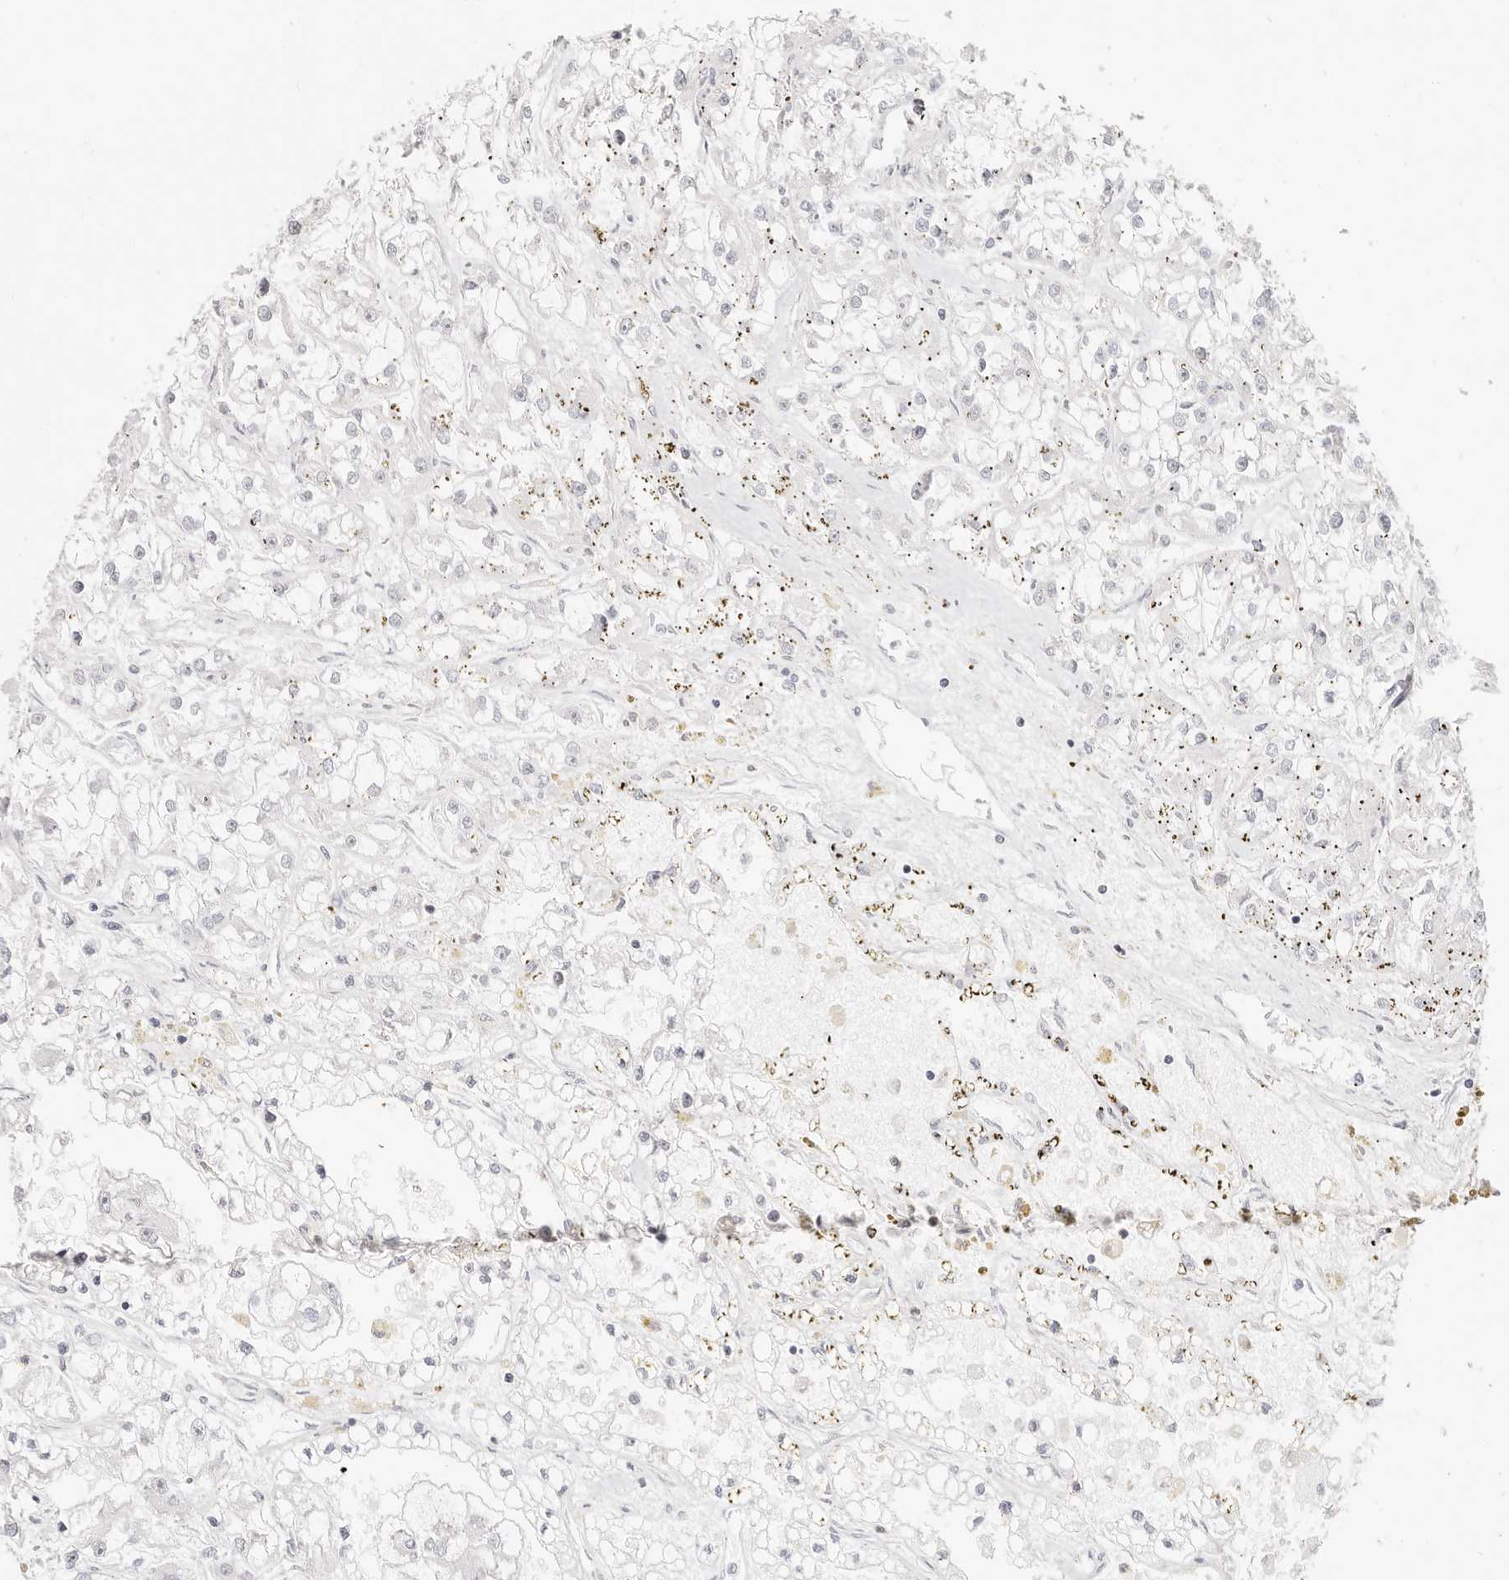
{"staining": {"intensity": "negative", "quantity": "none", "location": "none"}, "tissue": "renal cancer", "cell_type": "Tumor cells", "image_type": "cancer", "snomed": [{"axis": "morphology", "description": "Adenocarcinoma, NOS"}, {"axis": "topography", "description": "Kidney"}], "caption": "A high-resolution micrograph shows immunohistochemistry (IHC) staining of adenocarcinoma (renal), which shows no significant expression in tumor cells.", "gene": "ASCL1", "patient": {"sex": "female", "age": 52}}